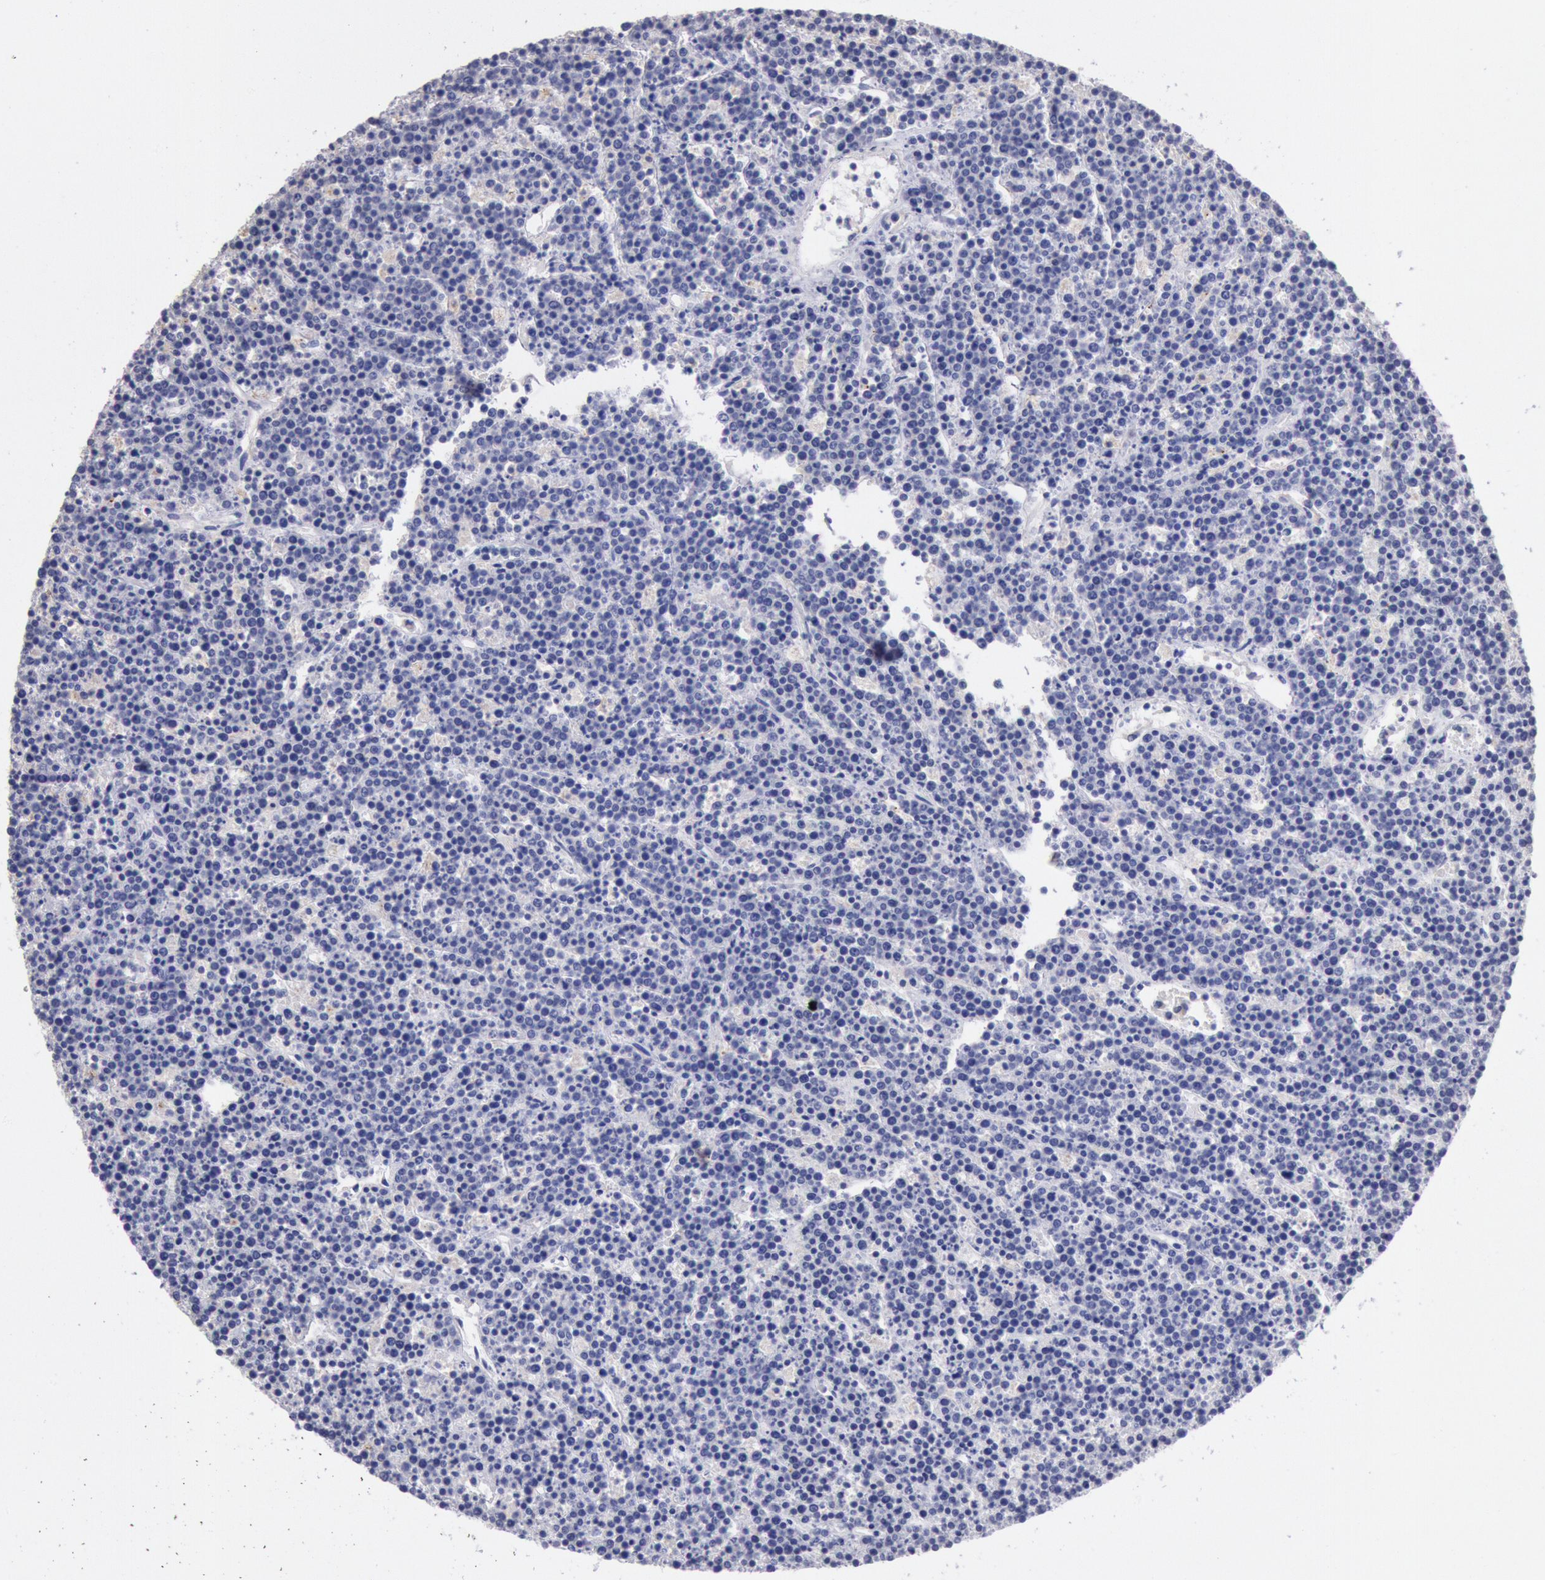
{"staining": {"intensity": "negative", "quantity": "none", "location": "none"}, "tissue": "lymphoma", "cell_type": "Tumor cells", "image_type": "cancer", "snomed": [{"axis": "morphology", "description": "Malignant lymphoma, non-Hodgkin's type, High grade"}, {"axis": "topography", "description": "Ovary"}], "caption": "Tumor cells are negative for brown protein staining in lymphoma.", "gene": "GAL3ST1", "patient": {"sex": "female", "age": 56}}